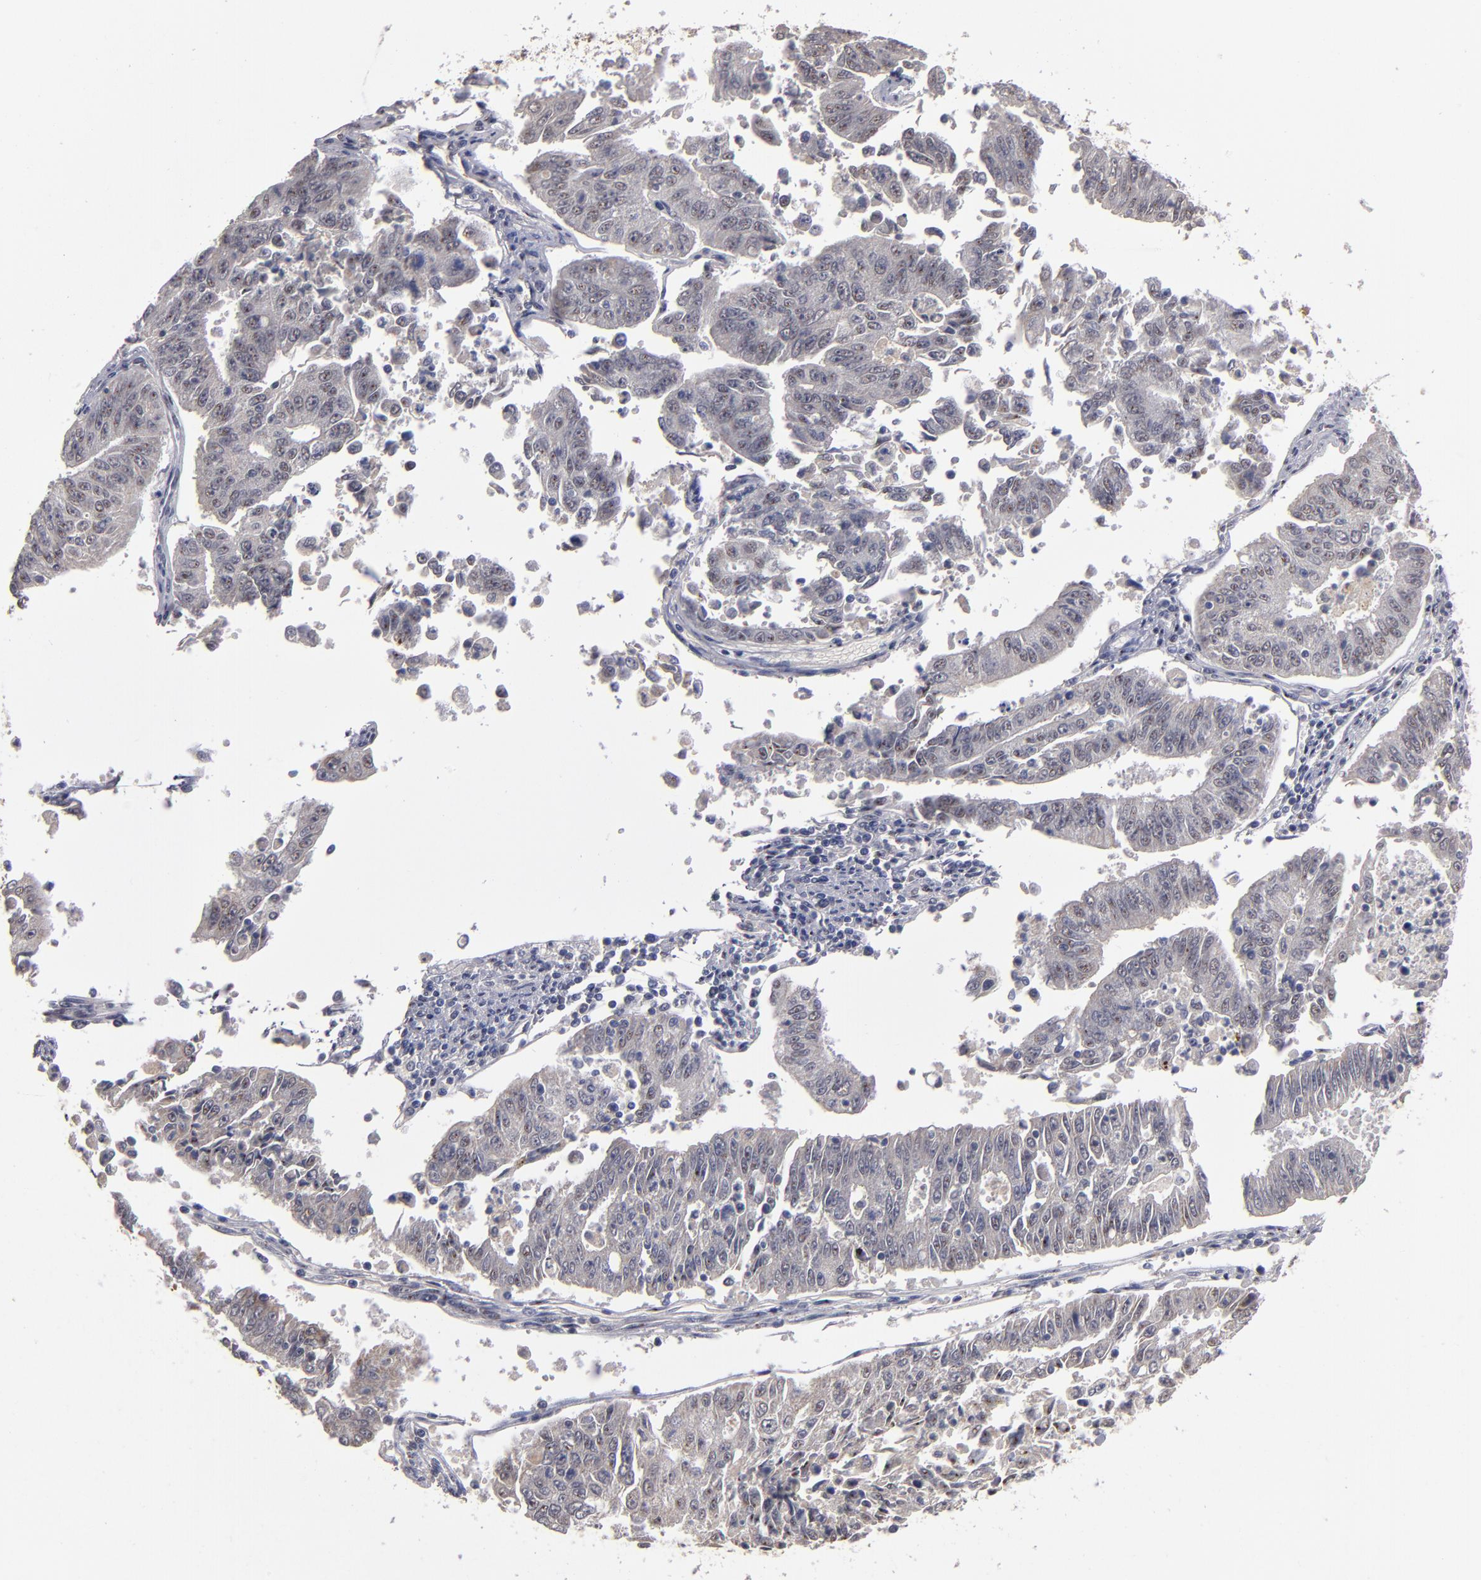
{"staining": {"intensity": "weak", "quantity": "25%-75%", "location": "cytoplasmic/membranous"}, "tissue": "endometrial cancer", "cell_type": "Tumor cells", "image_type": "cancer", "snomed": [{"axis": "morphology", "description": "Adenocarcinoma, NOS"}, {"axis": "topography", "description": "Endometrium"}], "caption": "The histopathology image demonstrates immunohistochemical staining of endometrial adenocarcinoma. There is weak cytoplasmic/membranous positivity is seen in about 25%-75% of tumor cells. Using DAB (3,3'-diaminobenzidine) (brown) and hematoxylin (blue) stains, captured at high magnification using brightfield microscopy.", "gene": "EXD2", "patient": {"sex": "female", "age": 42}}